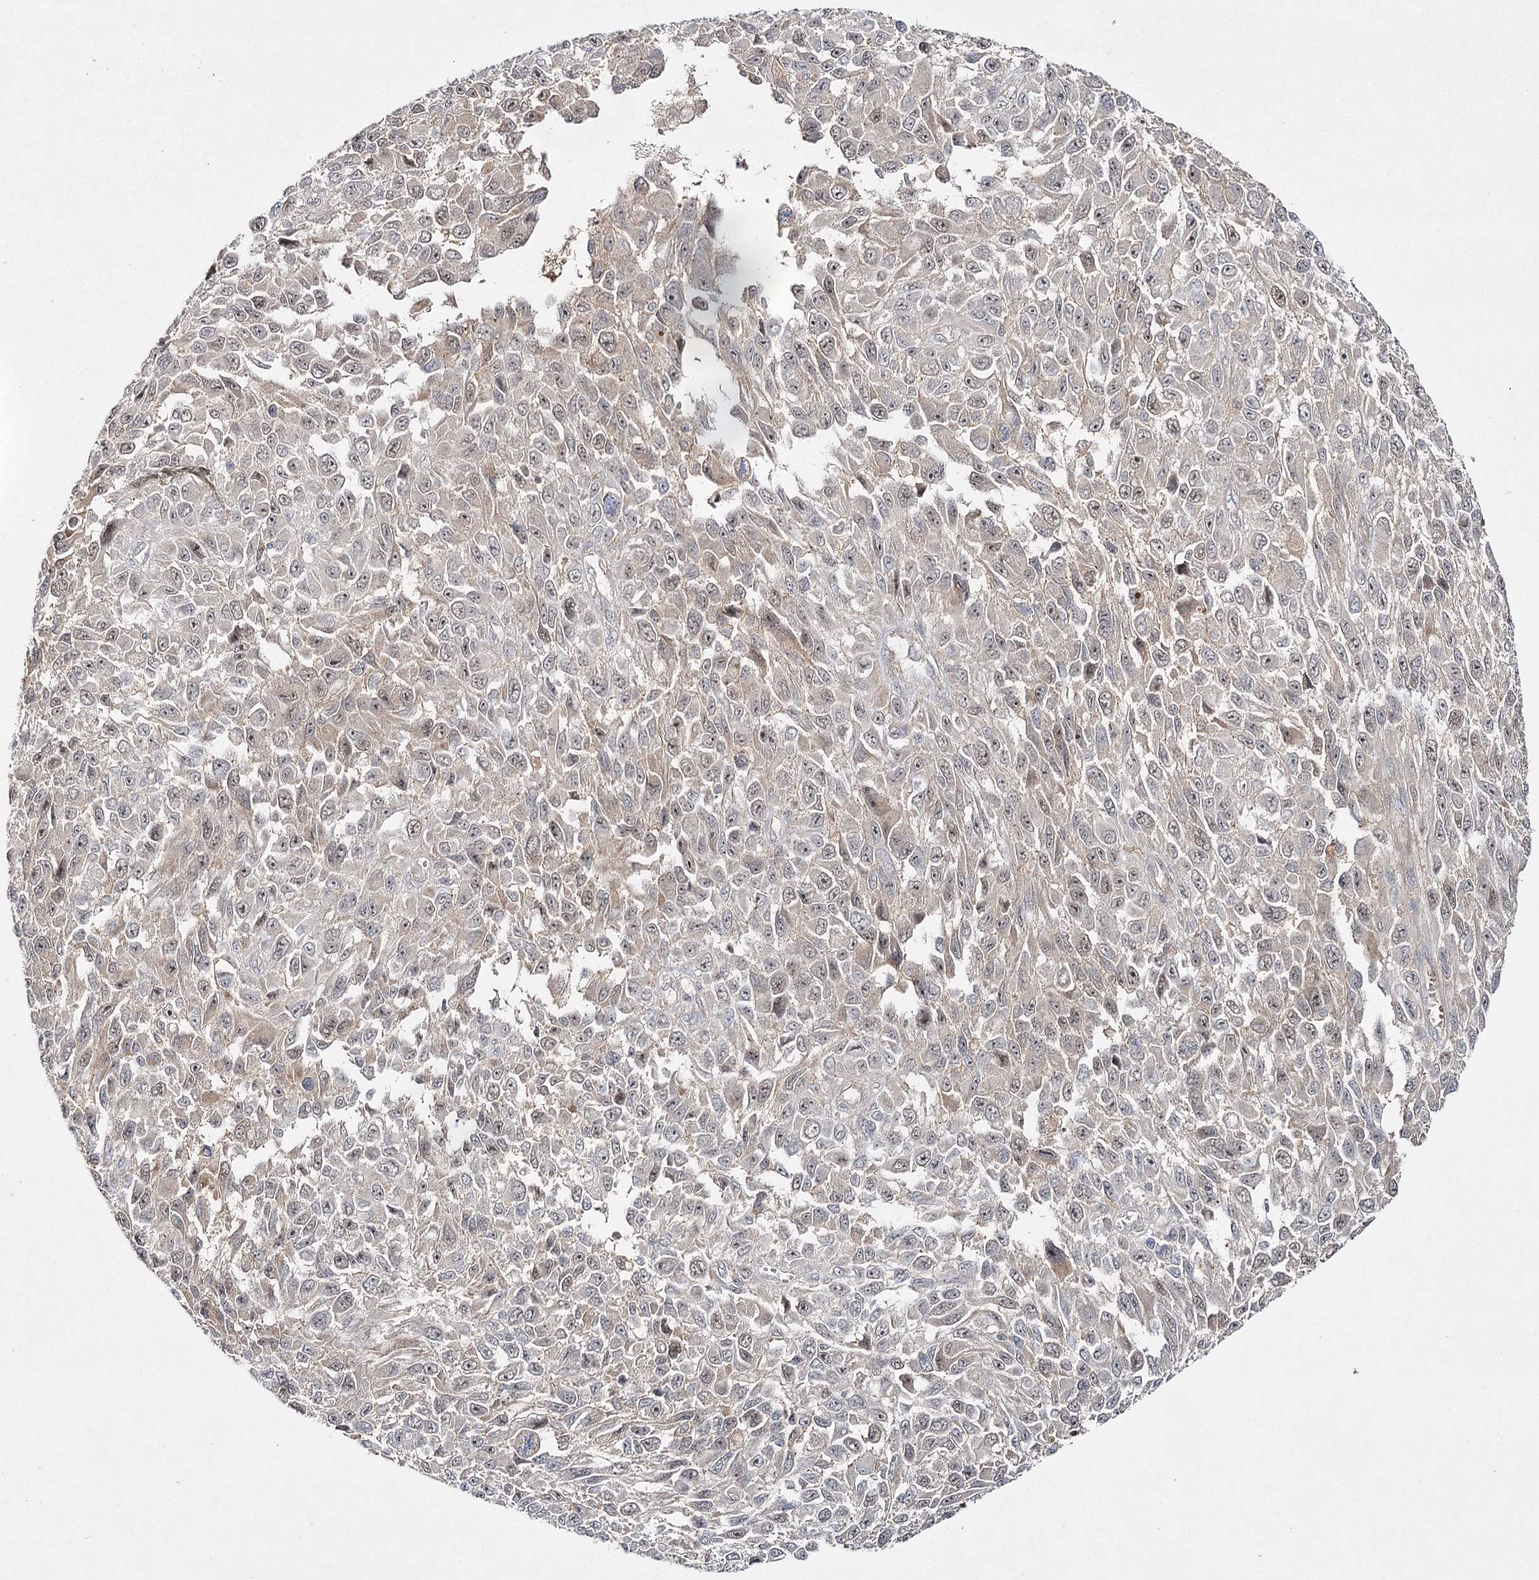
{"staining": {"intensity": "weak", "quantity": "25%-75%", "location": "nuclear"}, "tissue": "melanoma", "cell_type": "Tumor cells", "image_type": "cancer", "snomed": [{"axis": "morphology", "description": "Normal tissue, NOS"}, {"axis": "morphology", "description": "Malignant melanoma, NOS"}, {"axis": "topography", "description": "Skin"}], "caption": "Weak nuclear protein positivity is present in approximately 25%-75% of tumor cells in malignant melanoma.", "gene": "WDR44", "patient": {"sex": "female", "age": 96}}